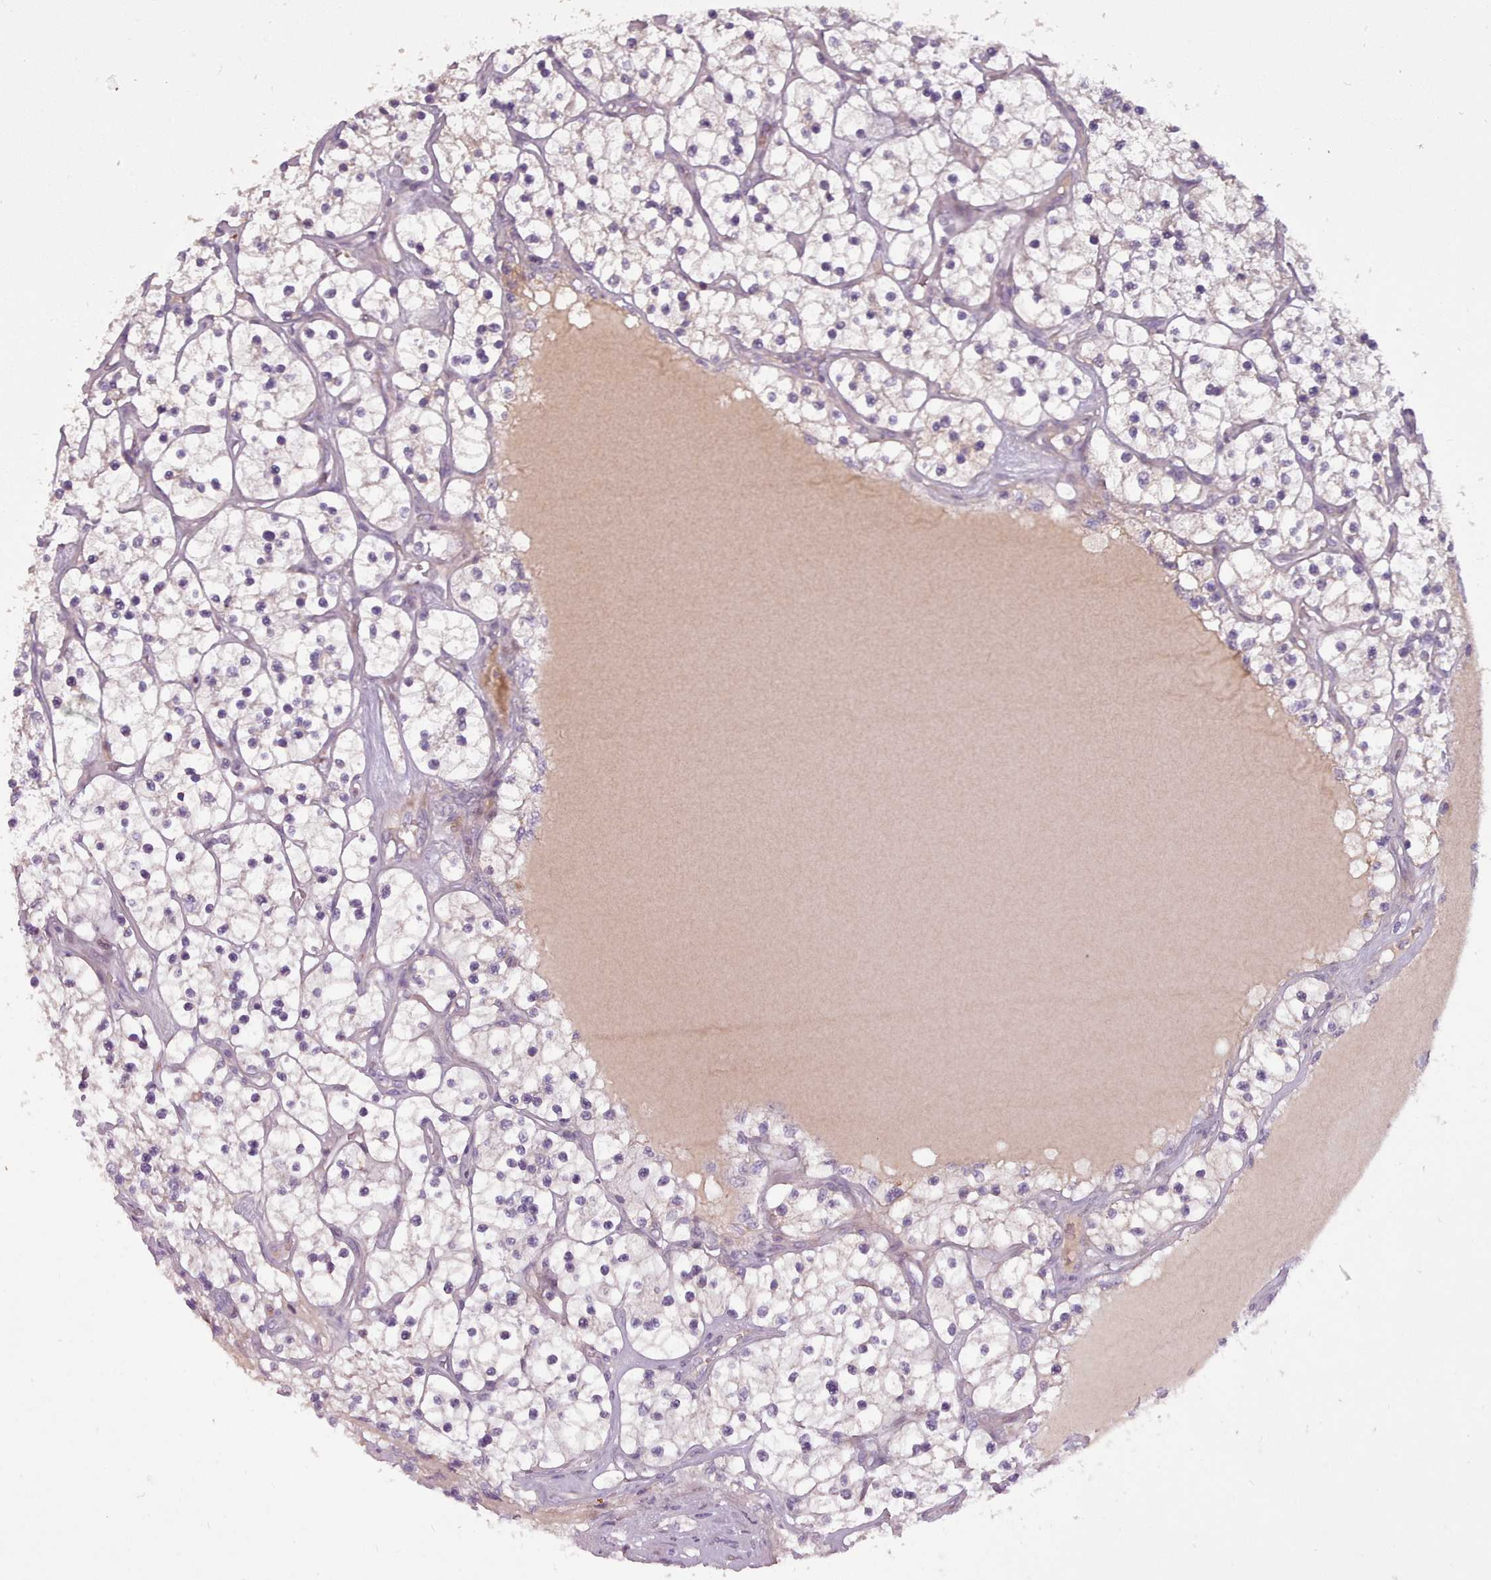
{"staining": {"intensity": "negative", "quantity": "none", "location": "none"}, "tissue": "renal cancer", "cell_type": "Tumor cells", "image_type": "cancer", "snomed": [{"axis": "morphology", "description": "Adenocarcinoma, NOS"}, {"axis": "topography", "description": "Kidney"}], "caption": "Photomicrograph shows no significant protein expression in tumor cells of adenocarcinoma (renal). The staining is performed using DAB brown chromogen with nuclei counter-stained in using hematoxylin.", "gene": "LEFTY2", "patient": {"sex": "female", "age": 69}}